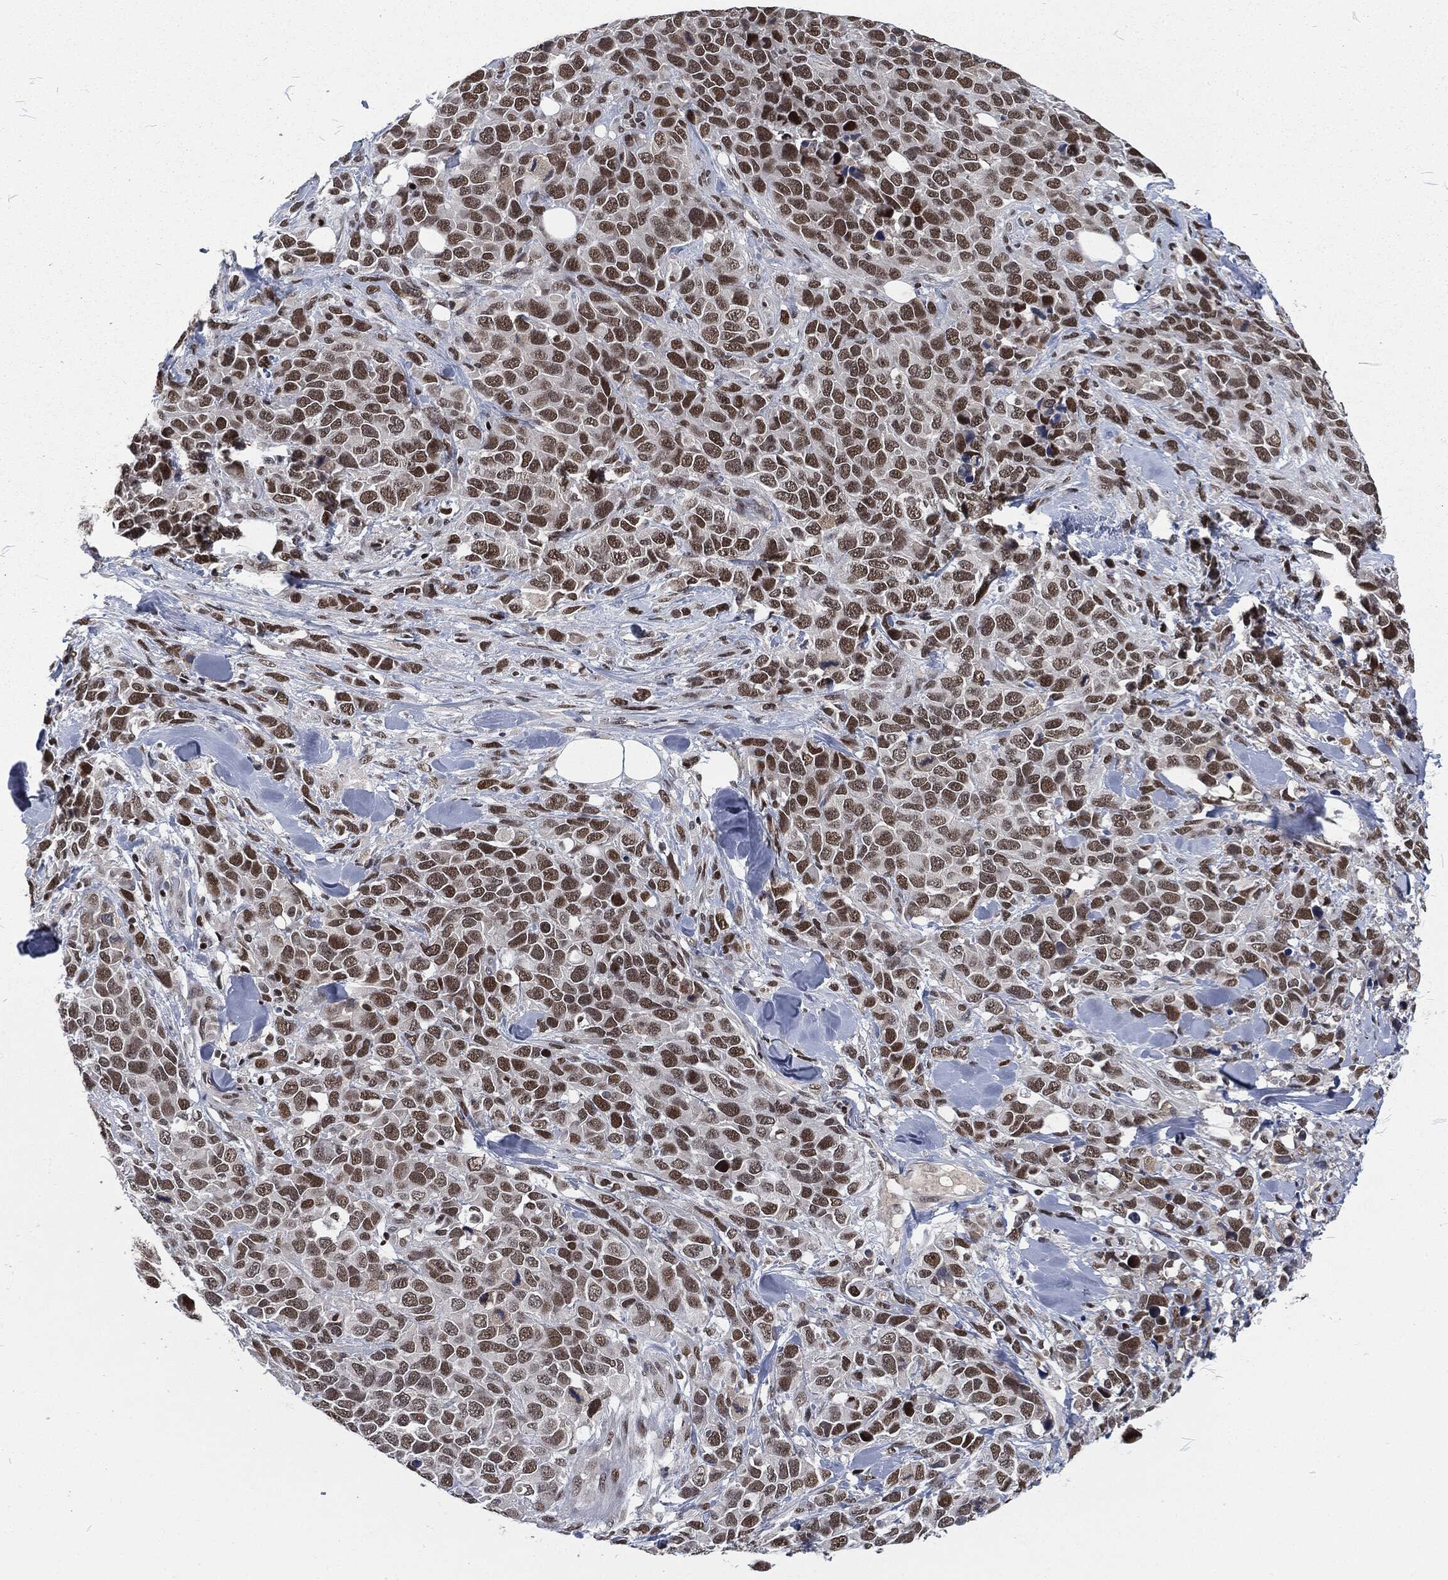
{"staining": {"intensity": "strong", "quantity": "25%-75%", "location": "nuclear"}, "tissue": "melanoma", "cell_type": "Tumor cells", "image_type": "cancer", "snomed": [{"axis": "morphology", "description": "Malignant melanoma, Metastatic site"}, {"axis": "topography", "description": "Skin"}], "caption": "Immunohistochemical staining of melanoma reveals high levels of strong nuclear positivity in approximately 25%-75% of tumor cells. Using DAB (3,3'-diaminobenzidine) (brown) and hematoxylin (blue) stains, captured at high magnification using brightfield microscopy.", "gene": "DCPS", "patient": {"sex": "male", "age": 84}}